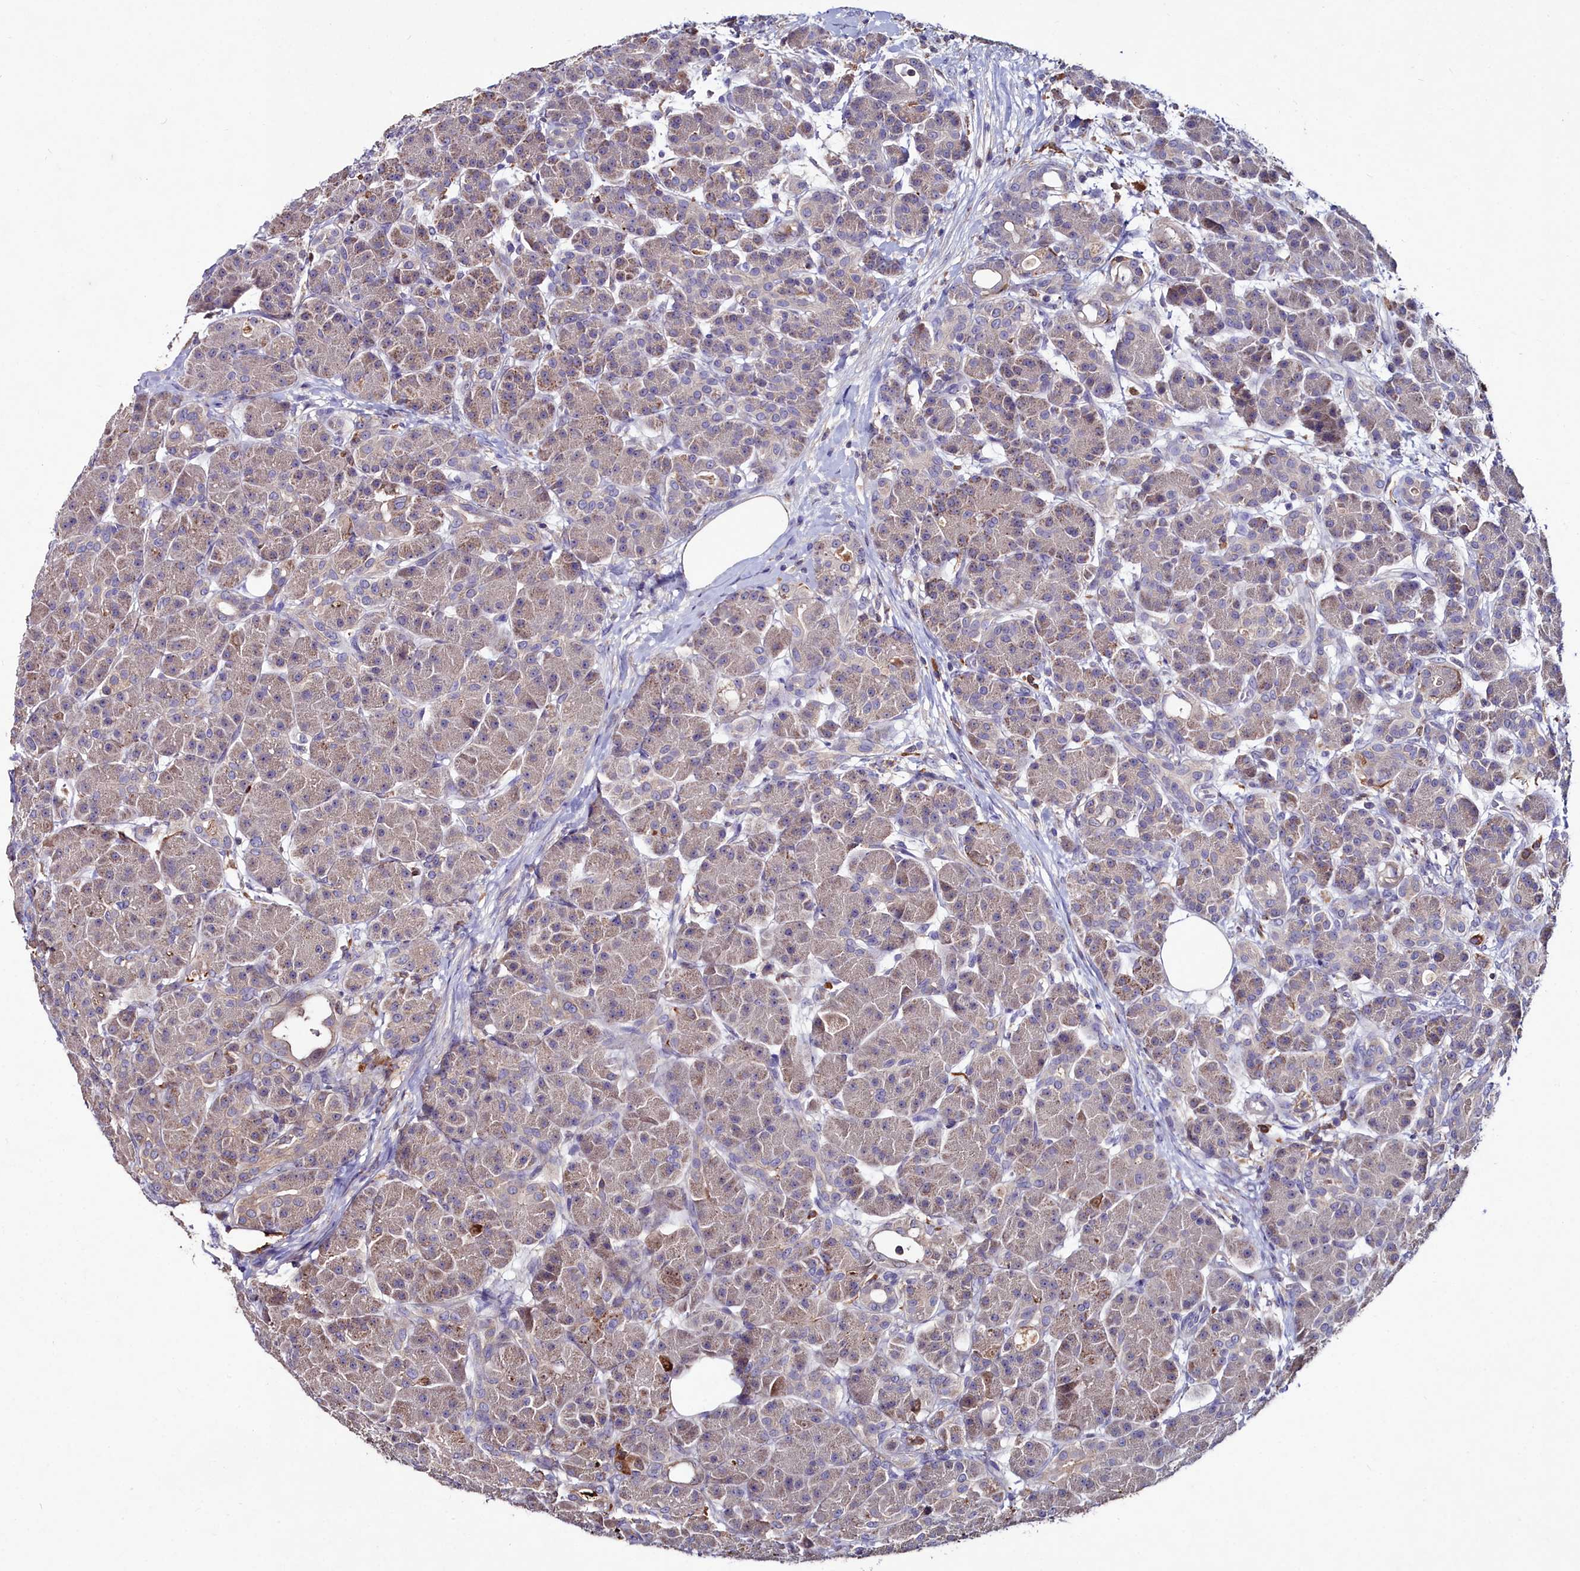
{"staining": {"intensity": "moderate", "quantity": "25%-75%", "location": "cytoplasmic/membranous"}, "tissue": "pancreas", "cell_type": "Exocrine glandular cells", "image_type": "normal", "snomed": [{"axis": "morphology", "description": "Normal tissue, NOS"}, {"axis": "topography", "description": "Pancreas"}], "caption": "The image displays immunohistochemical staining of unremarkable pancreas. There is moderate cytoplasmic/membranous expression is appreciated in about 25%-75% of exocrine glandular cells. The protein of interest is shown in brown color, while the nuclei are stained blue.", "gene": "AMBRA1", "patient": {"sex": "male", "age": 63}}